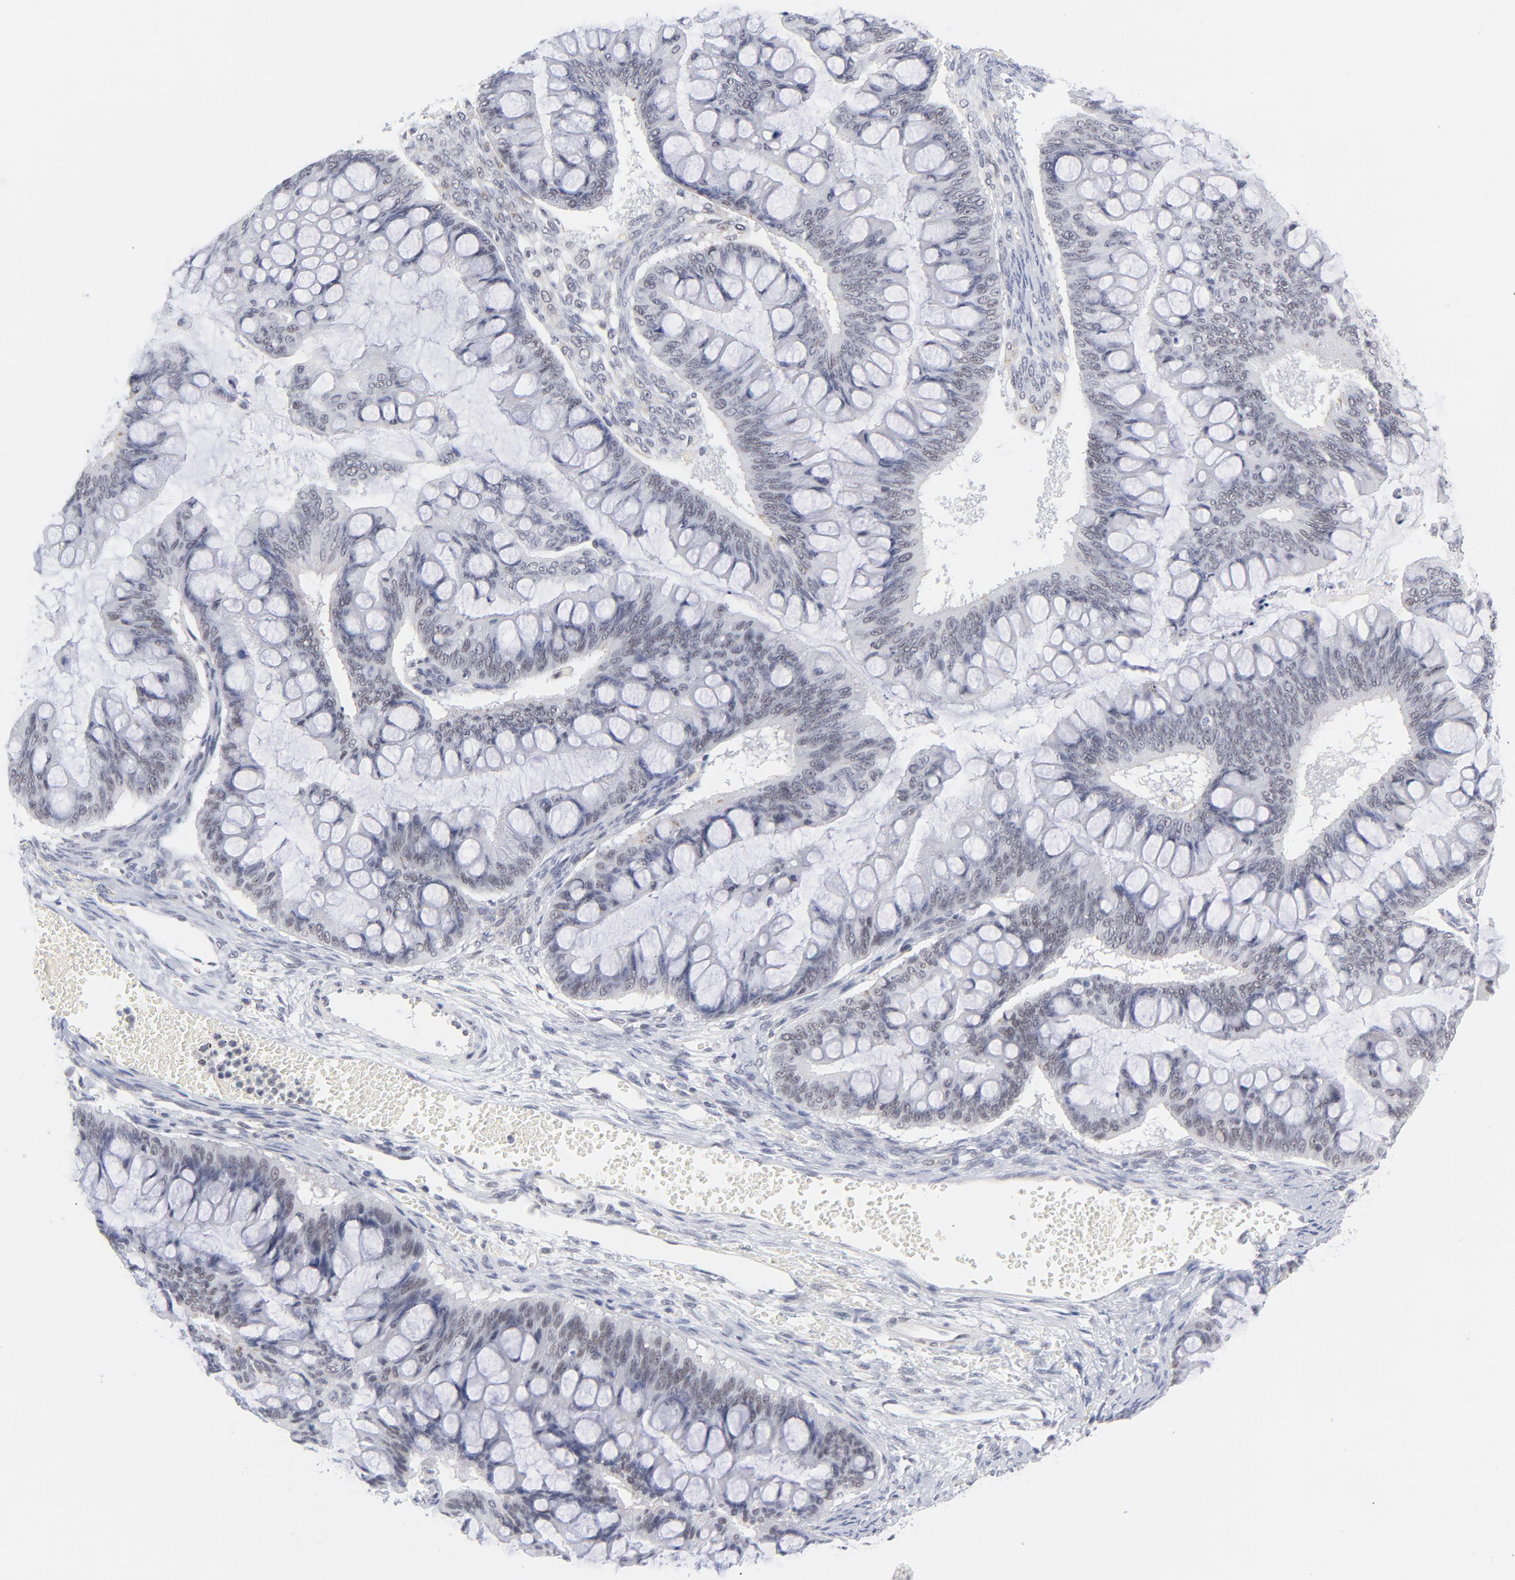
{"staining": {"intensity": "weak", "quantity": "25%-75%", "location": "nuclear"}, "tissue": "ovarian cancer", "cell_type": "Tumor cells", "image_type": "cancer", "snomed": [{"axis": "morphology", "description": "Cystadenocarcinoma, mucinous, NOS"}, {"axis": "topography", "description": "Ovary"}], "caption": "Weak nuclear protein staining is present in about 25%-75% of tumor cells in ovarian cancer (mucinous cystadenocarcinoma).", "gene": "BAP1", "patient": {"sex": "female", "age": 73}}